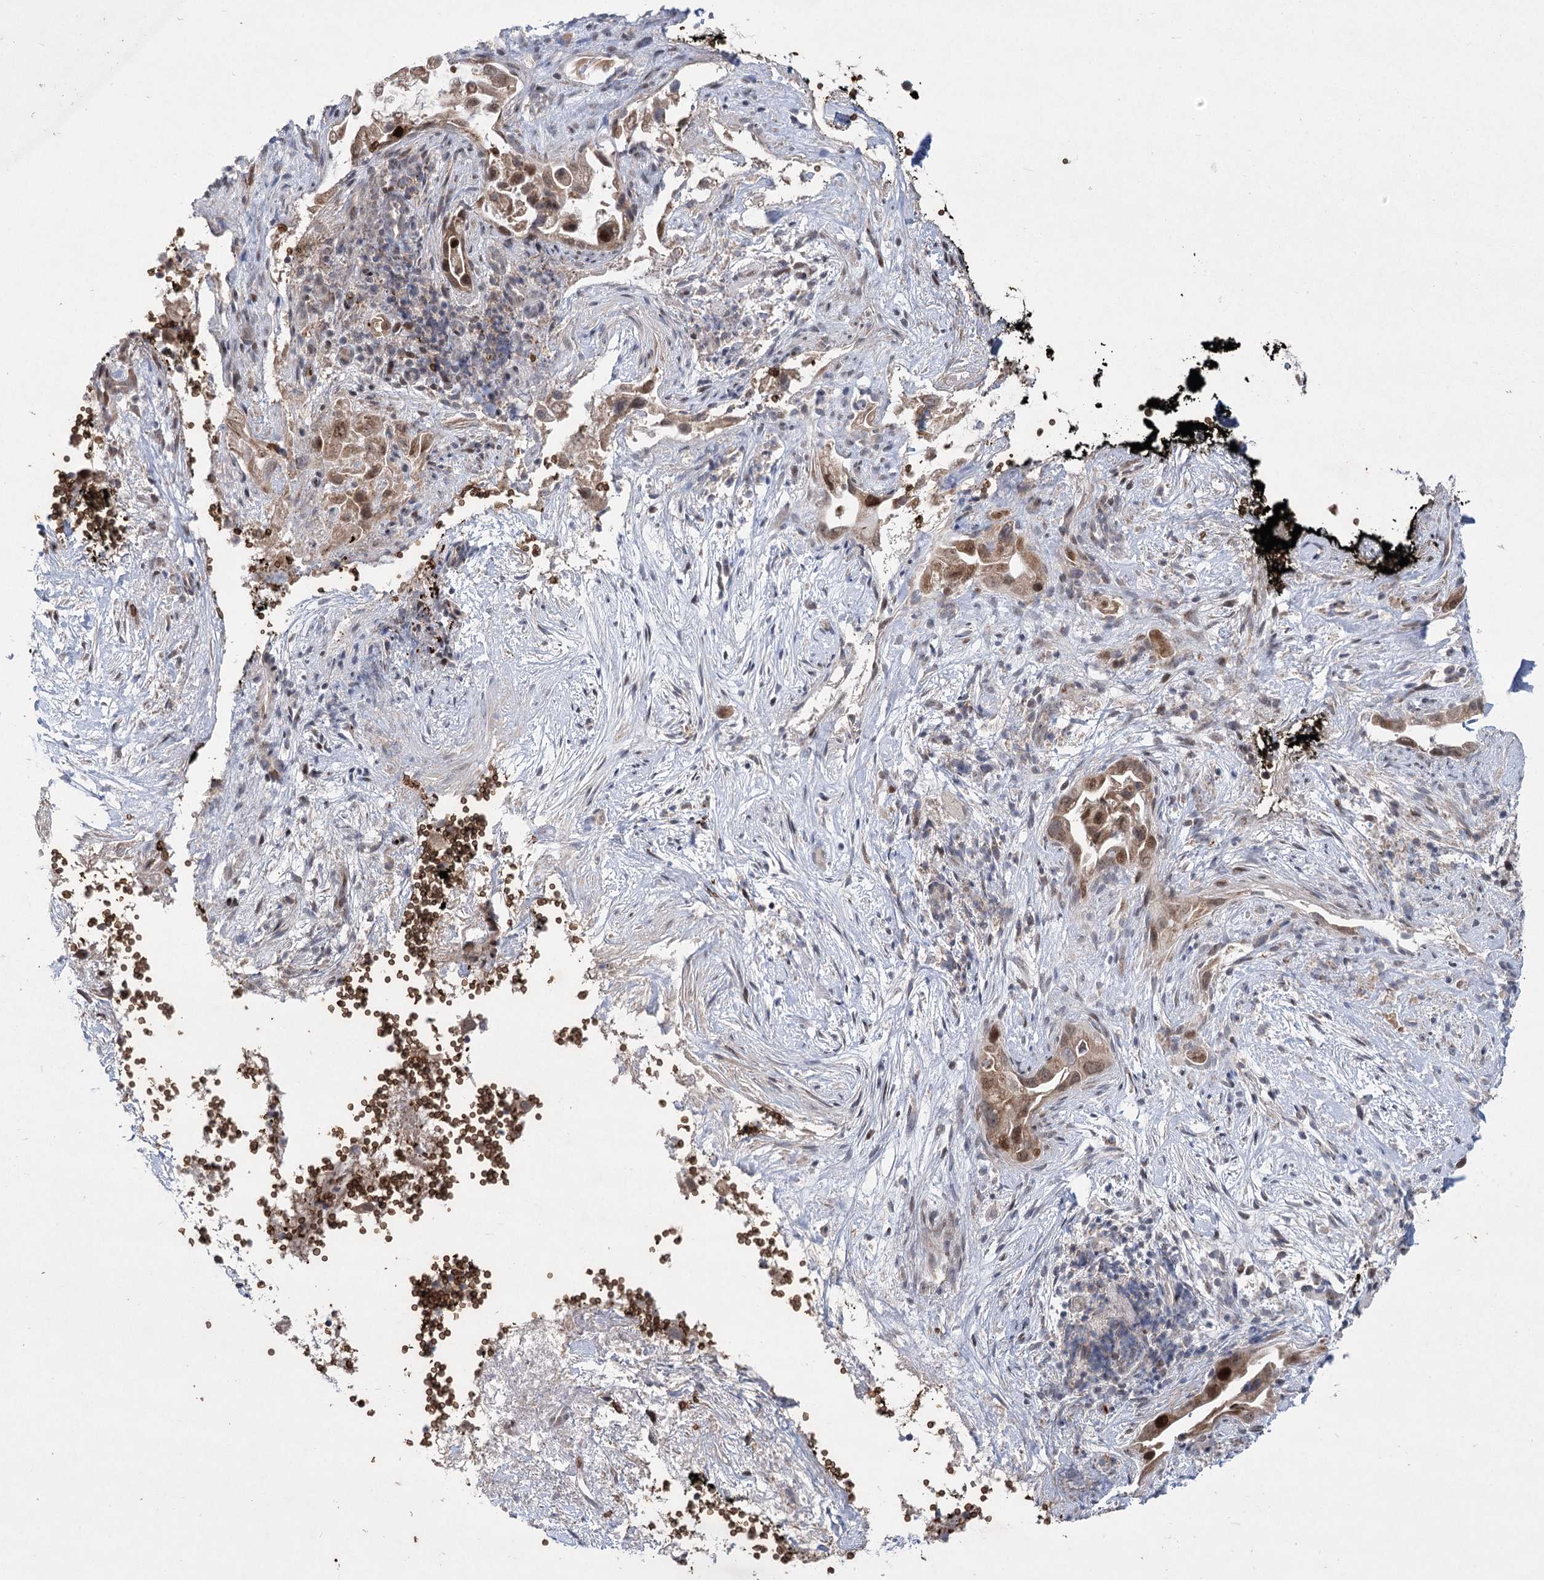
{"staining": {"intensity": "moderate", "quantity": "<25%", "location": "cytoplasmic/membranous,nuclear"}, "tissue": "pancreatic cancer", "cell_type": "Tumor cells", "image_type": "cancer", "snomed": [{"axis": "morphology", "description": "Inflammation, NOS"}, {"axis": "morphology", "description": "Adenocarcinoma, NOS"}, {"axis": "topography", "description": "Pancreas"}], "caption": "IHC histopathology image of neoplastic tissue: pancreatic cancer stained using immunohistochemistry shows low levels of moderate protein expression localized specifically in the cytoplasmic/membranous and nuclear of tumor cells, appearing as a cytoplasmic/membranous and nuclear brown color.", "gene": "NSMCE4A", "patient": {"sex": "female", "age": 56}}